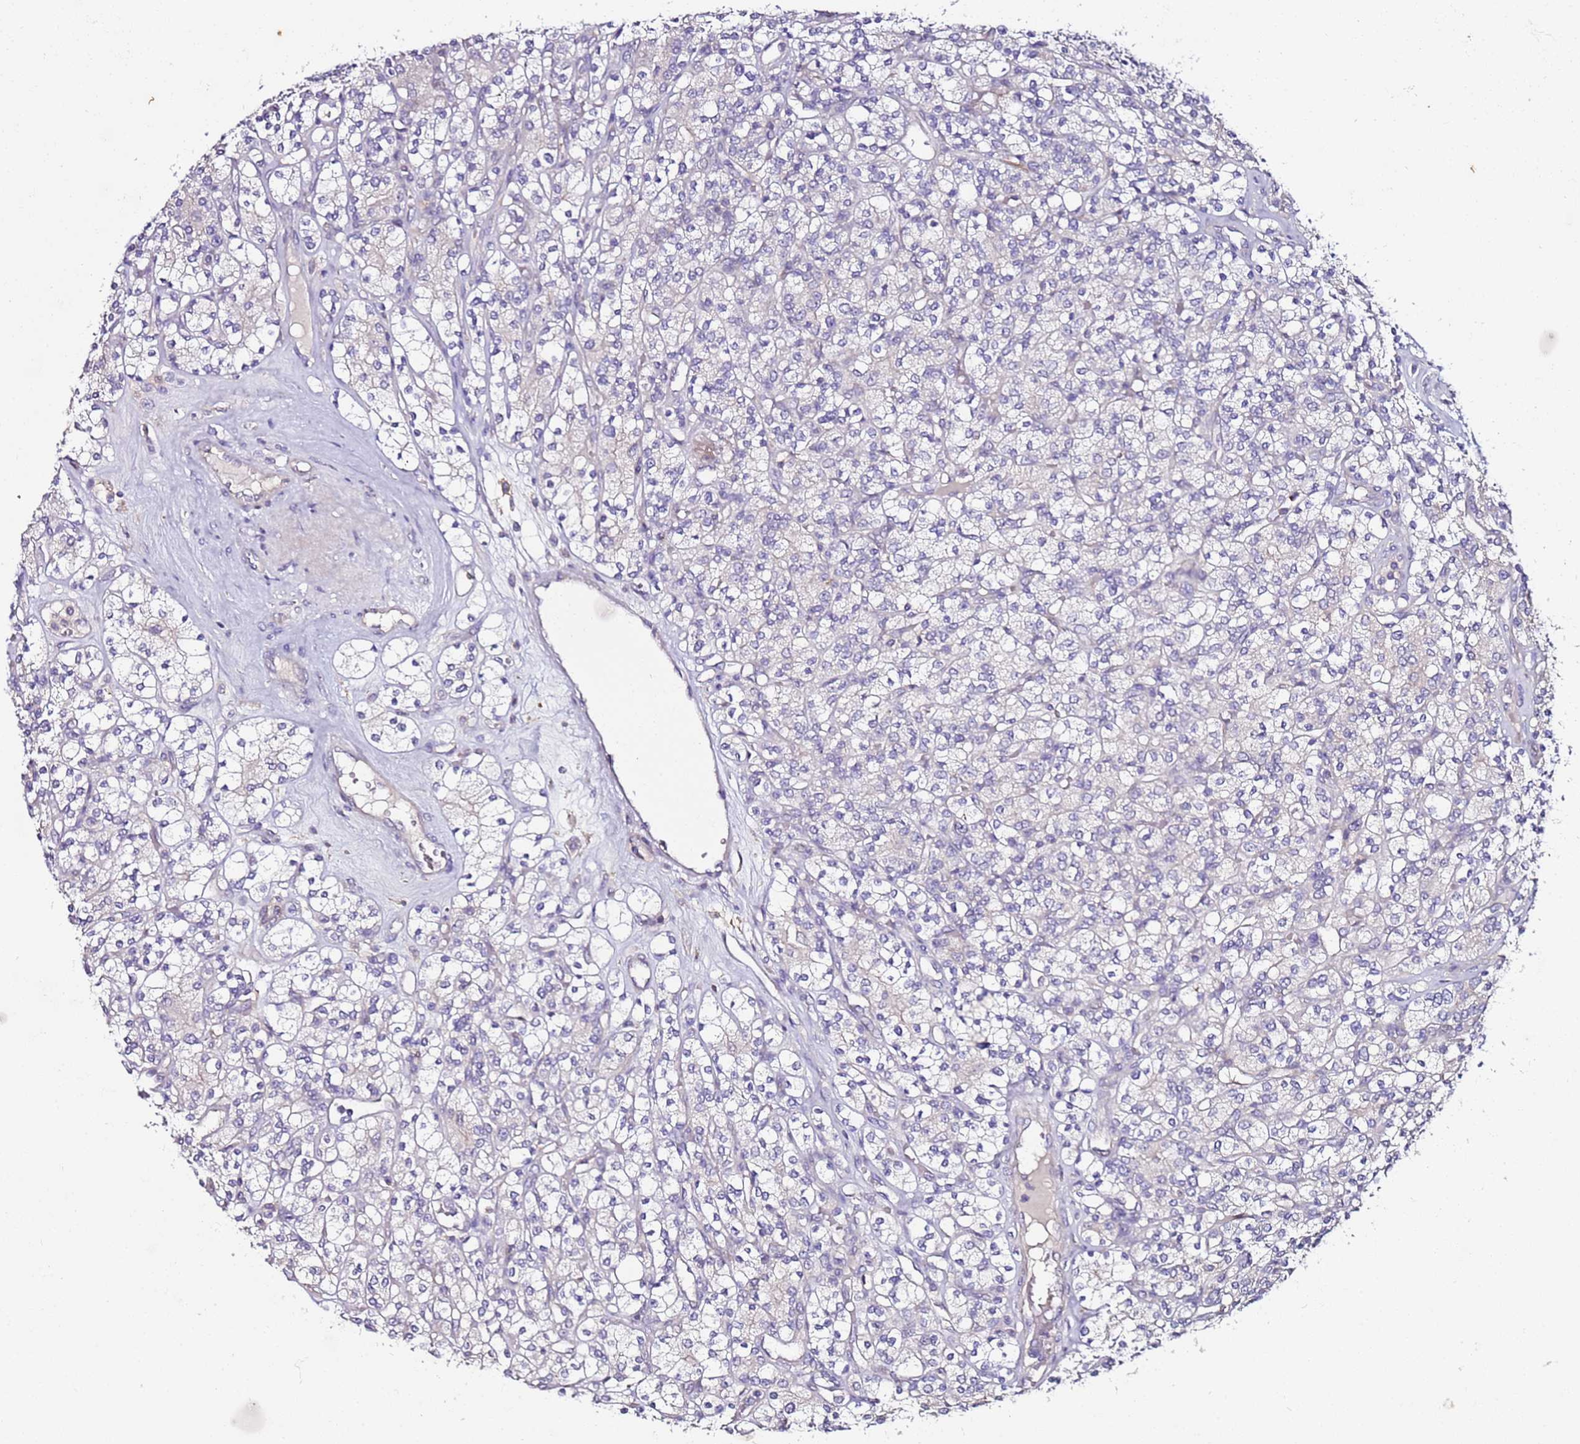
{"staining": {"intensity": "negative", "quantity": "none", "location": "none"}, "tissue": "renal cancer", "cell_type": "Tumor cells", "image_type": "cancer", "snomed": [{"axis": "morphology", "description": "Adenocarcinoma, NOS"}, {"axis": "topography", "description": "Kidney"}], "caption": "This is an IHC histopathology image of renal adenocarcinoma. There is no staining in tumor cells.", "gene": "SRRM5", "patient": {"sex": "male", "age": 77}}